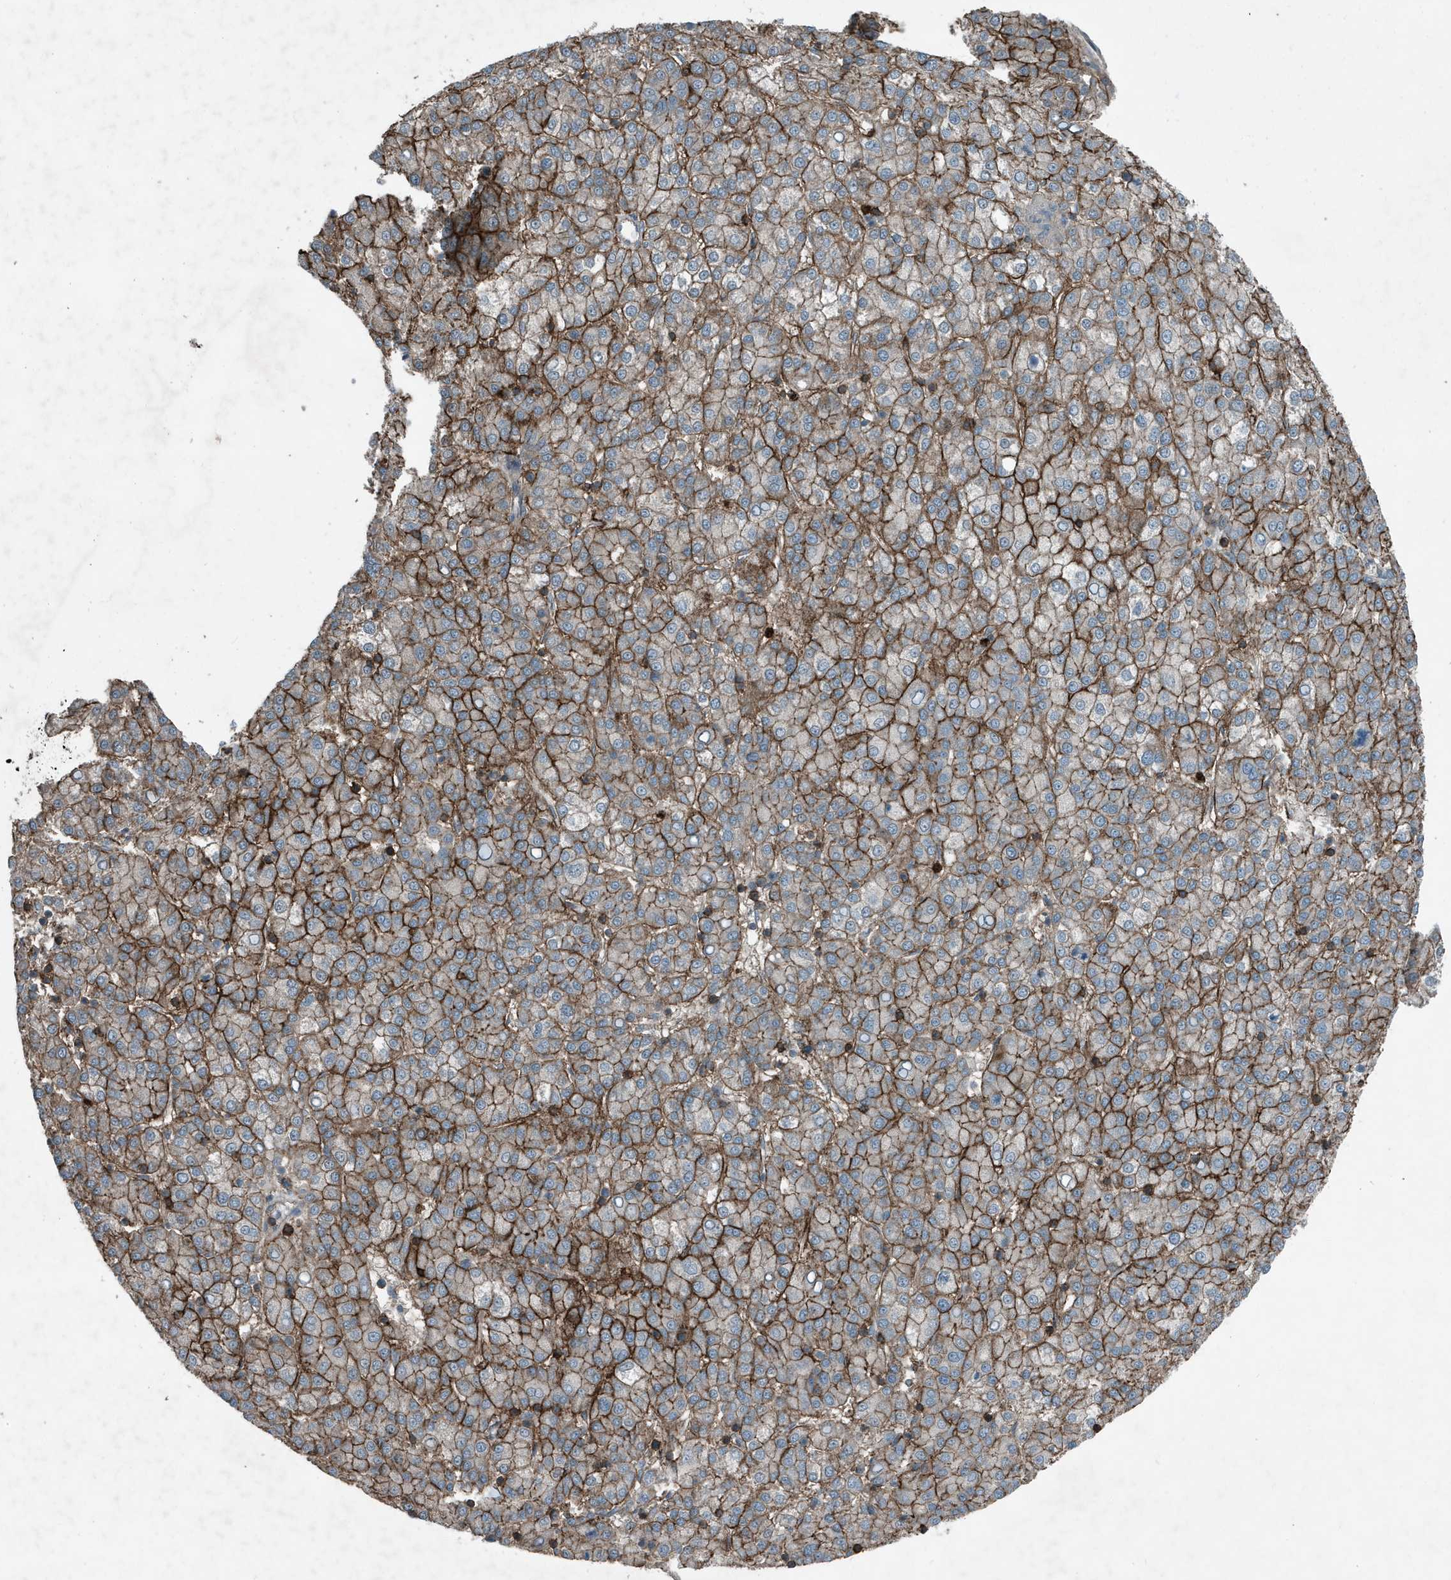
{"staining": {"intensity": "strong", "quantity": ">75%", "location": "cytoplasmic/membranous"}, "tissue": "liver cancer", "cell_type": "Tumor cells", "image_type": "cancer", "snomed": [{"axis": "morphology", "description": "Carcinoma, Hepatocellular, NOS"}, {"axis": "topography", "description": "Liver"}], "caption": "Strong cytoplasmic/membranous staining is present in about >75% of tumor cells in hepatocellular carcinoma (liver).", "gene": "DAPP1", "patient": {"sex": "female", "age": 58}}